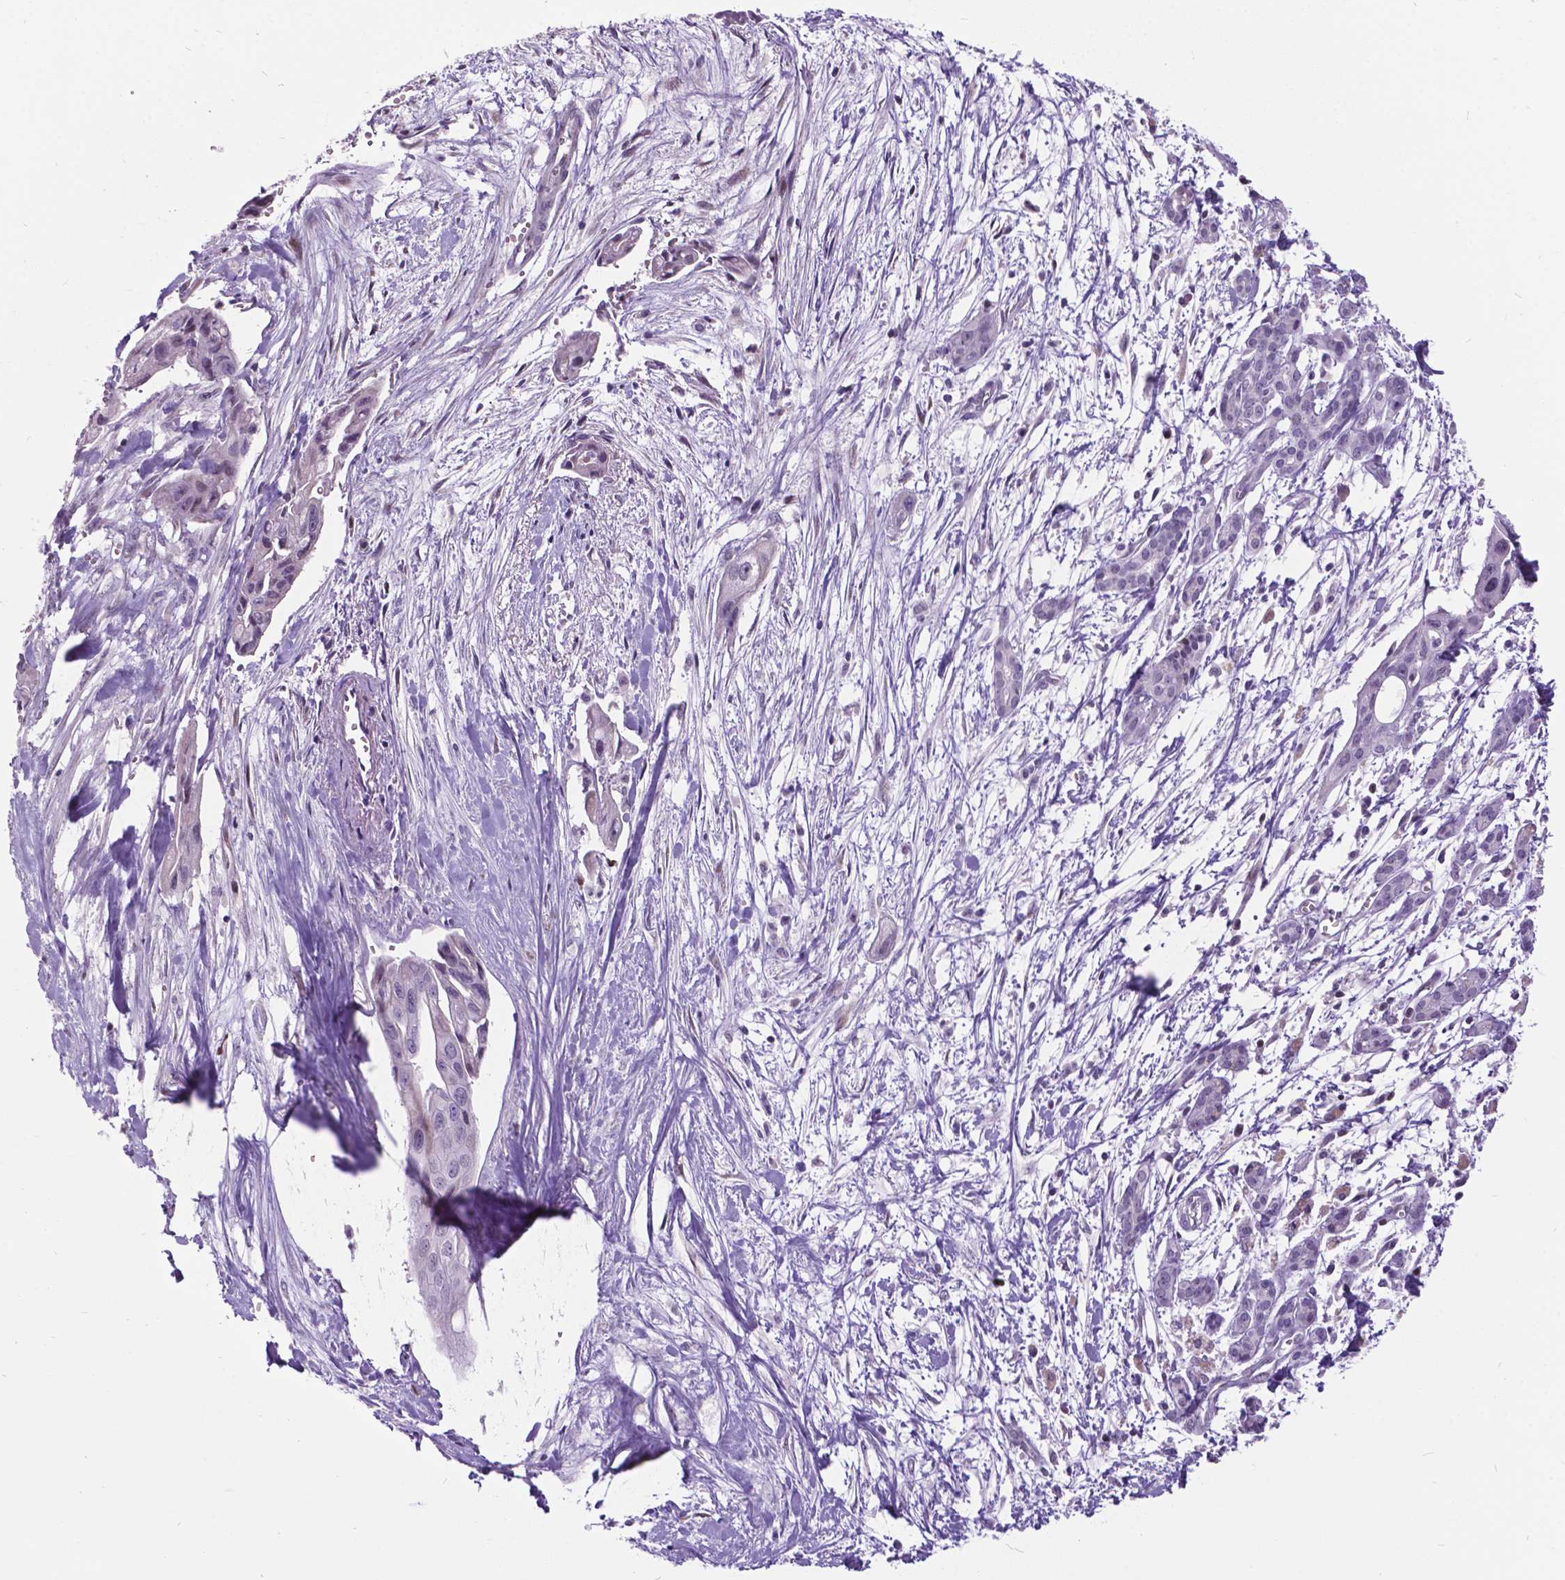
{"staining": {"intensity": "negative", "quantity": "none", "location": "none"}, "tissue": "pancreatic cancer", "cell_type": "Tumor cells", "image_type": "cancer", "snomed": [{"axis": "morphology", "description": "Adenocarcinoma, NOS"}, {"axis": "topography", "description": "Pancreas"}], "caption": "An immunohistochemistry (IHC) micrograph of pancreatic adenocarcinoma is shown. There is no staining in tumor cells of pancreatic adenocarcinoma.", "gene": "DPF3", "patient": {"sex": "male", "age": 60}}